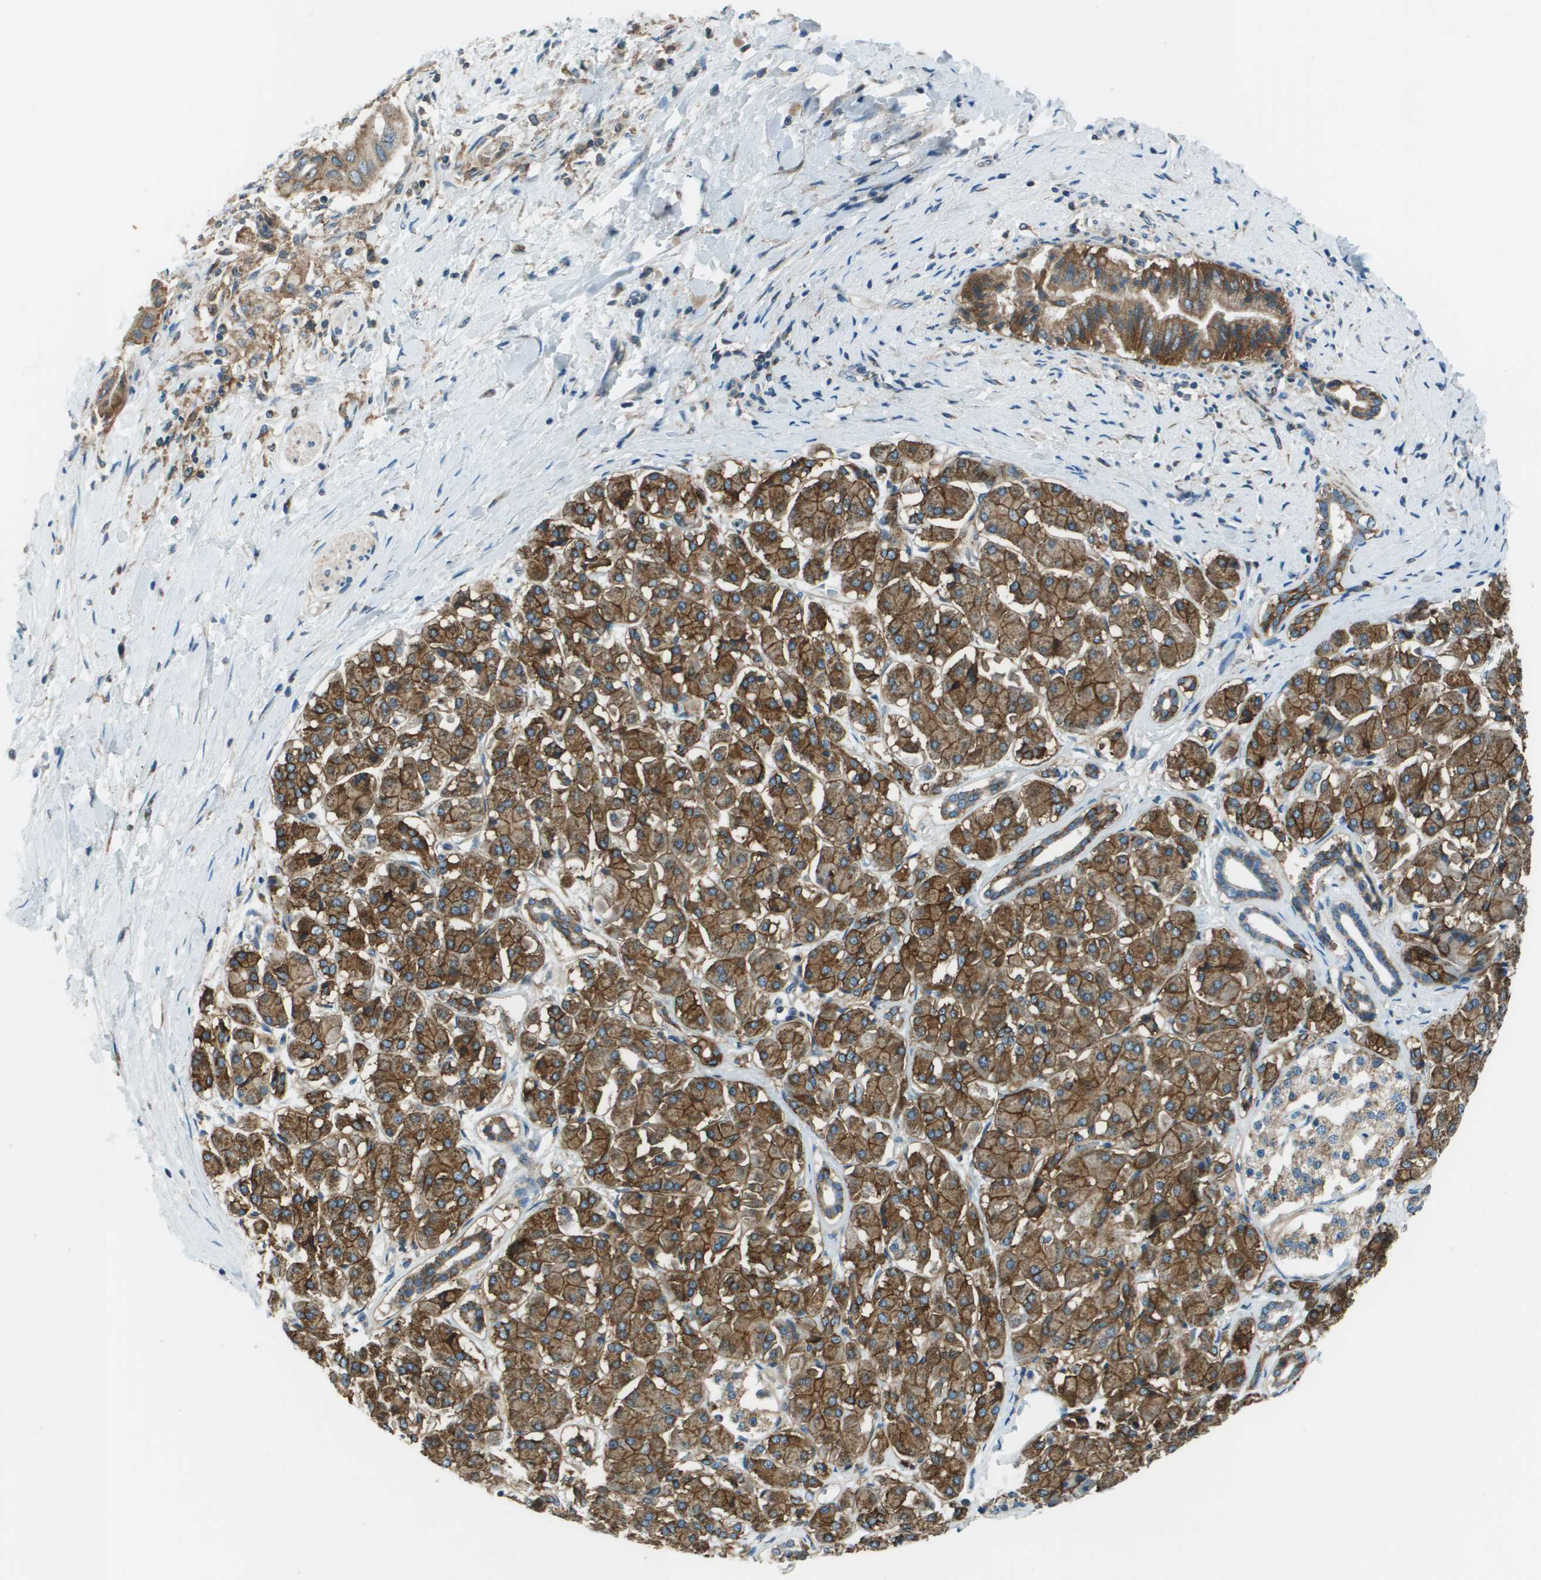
{"staining": {"intensity": "strong", "quantity": ">75%", "location": "cytoplasmic/membranous"}, "tissue": "pancreatic cancer", "cell_type": "Tumor cells", "image_type": "cancer", "snomed": [{"axis": "morphology", "description": "Adenocarcinoma, NOS"}, {"axis": "topography", "description": "Pancreas"}], "caption": "Protein expression analysis of human pancreatic adenocarcinoma reveals strong cytoplasmic/membranous staining in about >75% of tumor cells.", "gene": "TMEM51", "patient": {"sex": "male", "age": 55}}